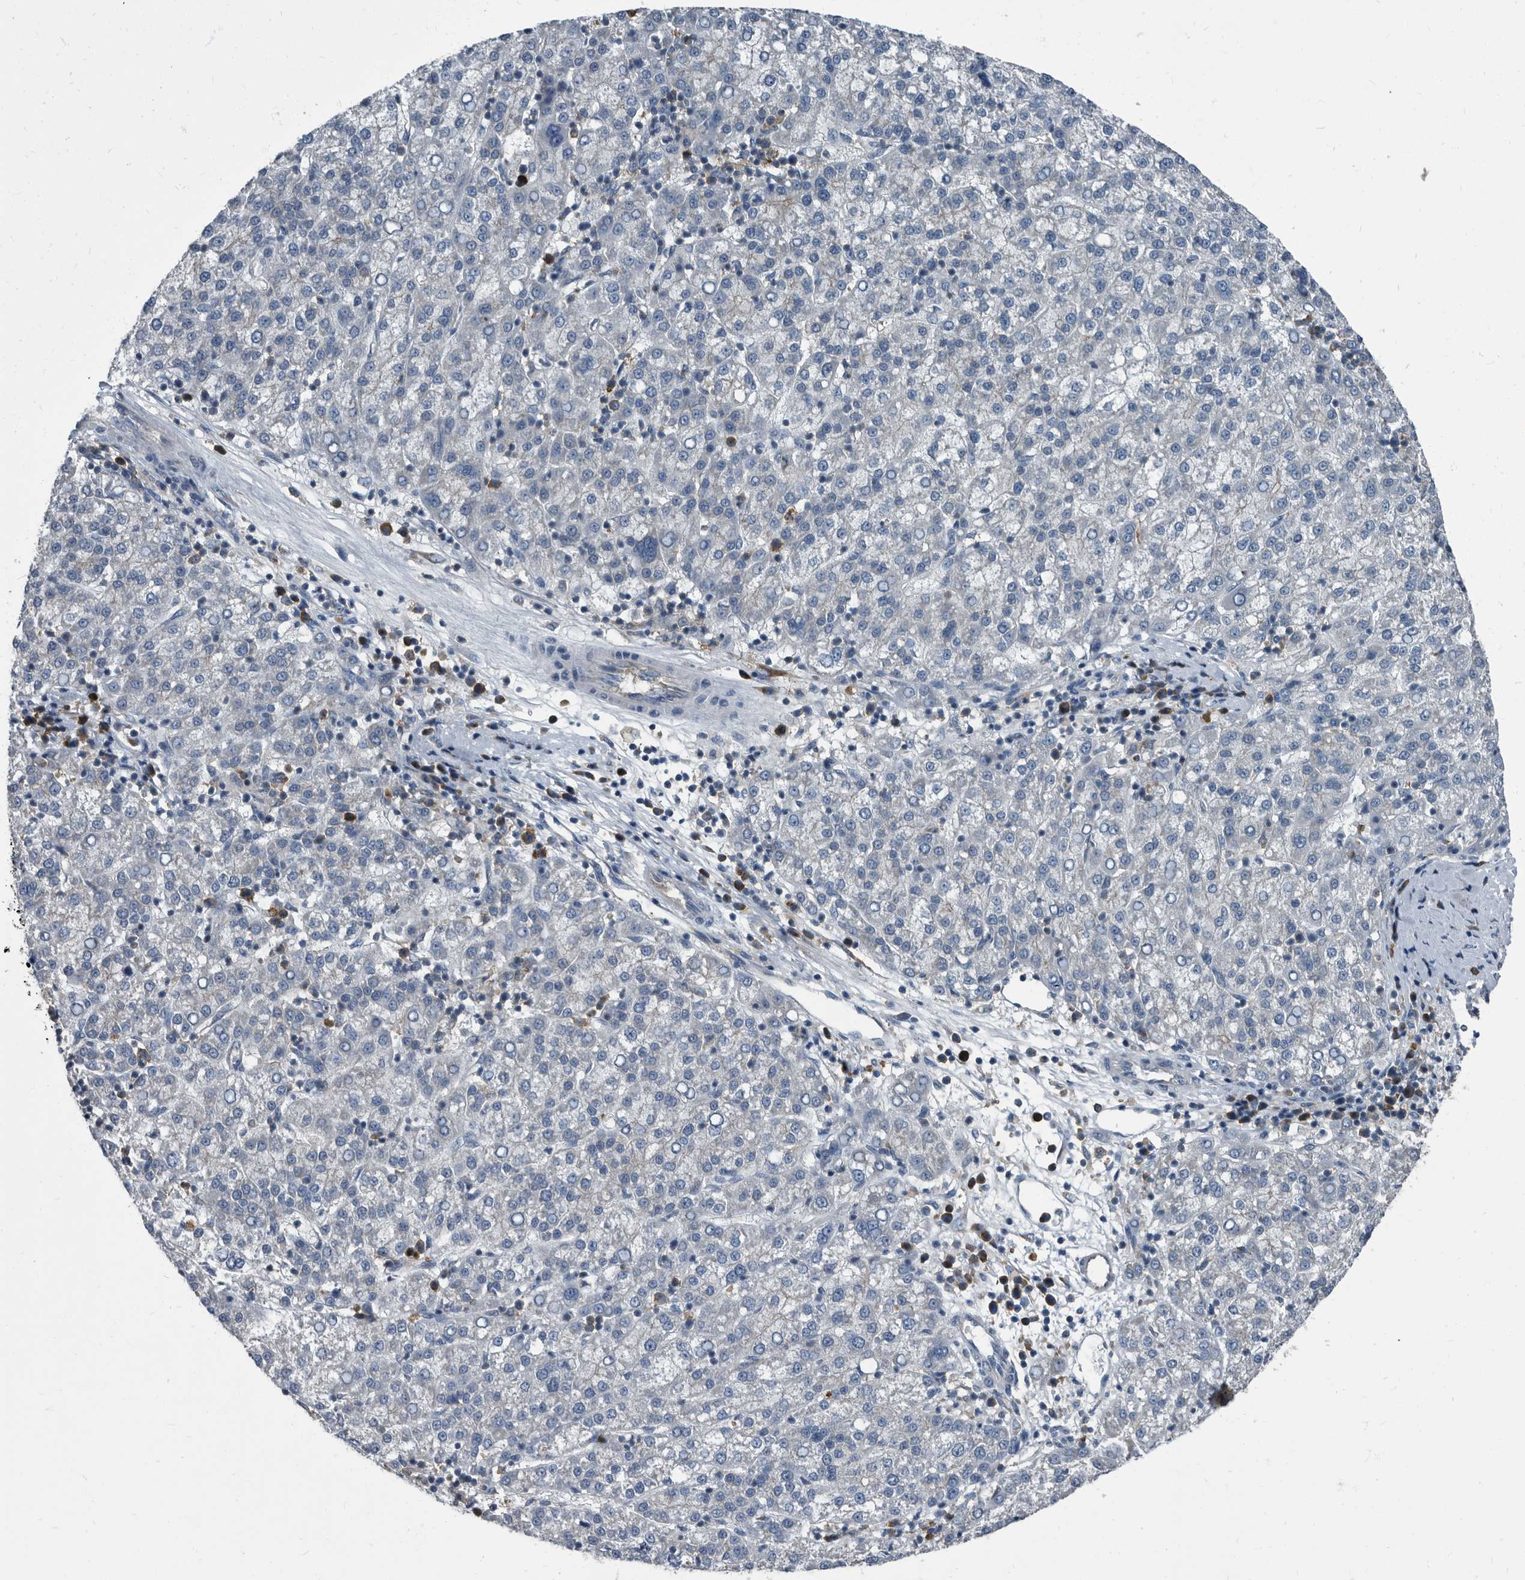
{"staining": {"intensity": "negative", "quantity": "none", "location": "none"}, "tissue": "liver cancer", "cell_type": "Tumor cells", "image_type": "cancer", "snomed": [{"axis": "morphology", "description": "Carcinoma, Hepatocellular, NOS"}, {"axis": "topography", "description": "Liver"}], "caption": "Liver cancer (hepatocellular carcinoma) stained for a protein using IHC displays no positivity tumor cells.", "gene": "CDV3", "patient": {"sex": "female", "age": 58}}